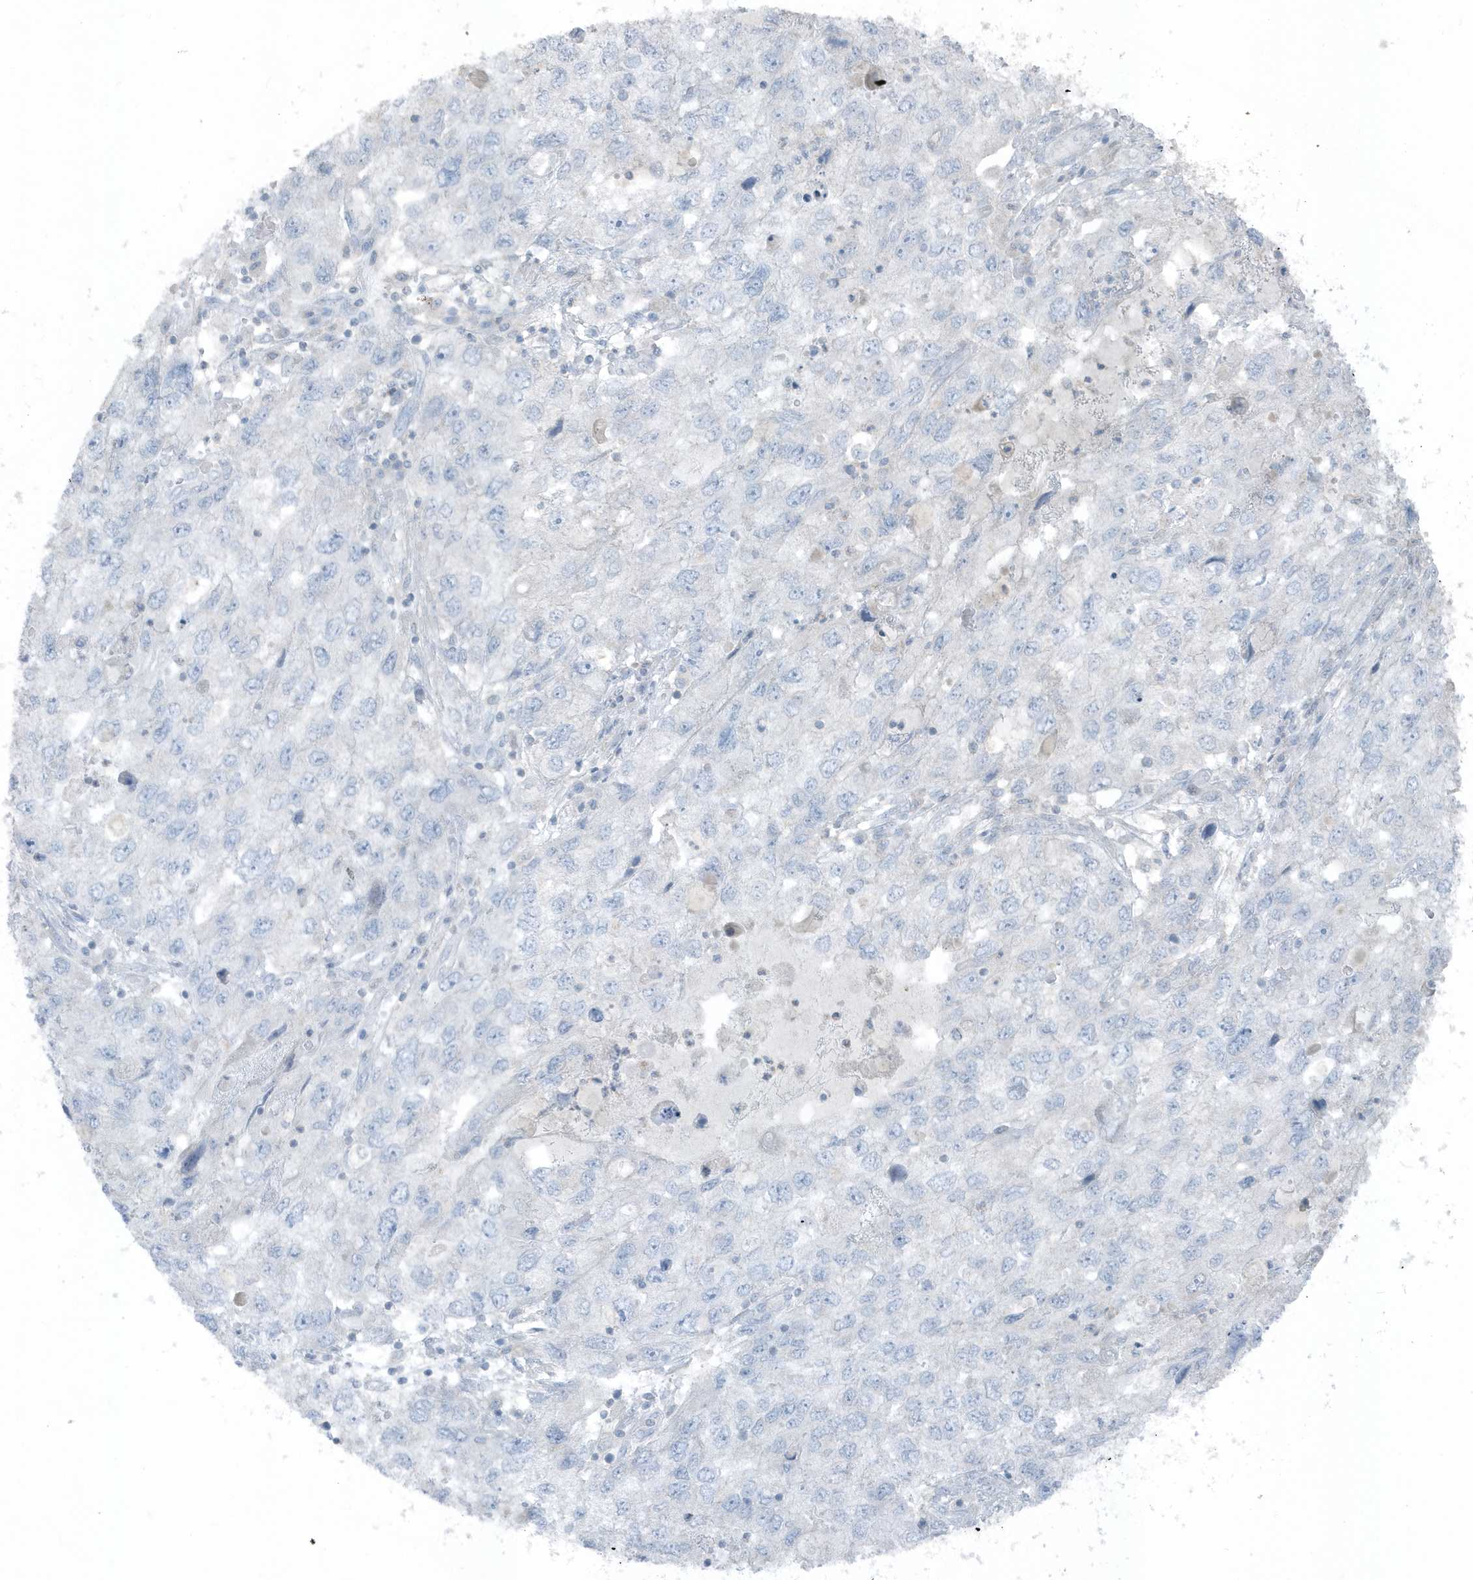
{"staining": {"intensity": "negative", "quantity": "none", "location": "none"}, "tissue": "endometrial cancer", "cell_type": "Tumor cells", "image_type": "cancer", "snomed": [{"axis": "morphology", "description": "Adenocarcinoma, NOS"}, {"axis": "topography", "description": "Endometrium"}], "caption": "Tumor cells show no significant staining in endometrial cancer (adenocarcinoma). (DAB immunohistochemistry (IHC) visualized using brightfield microscopy, high magnification).", "gene": "ACTC1", "patient": {"sex": "female", "age": 49}}